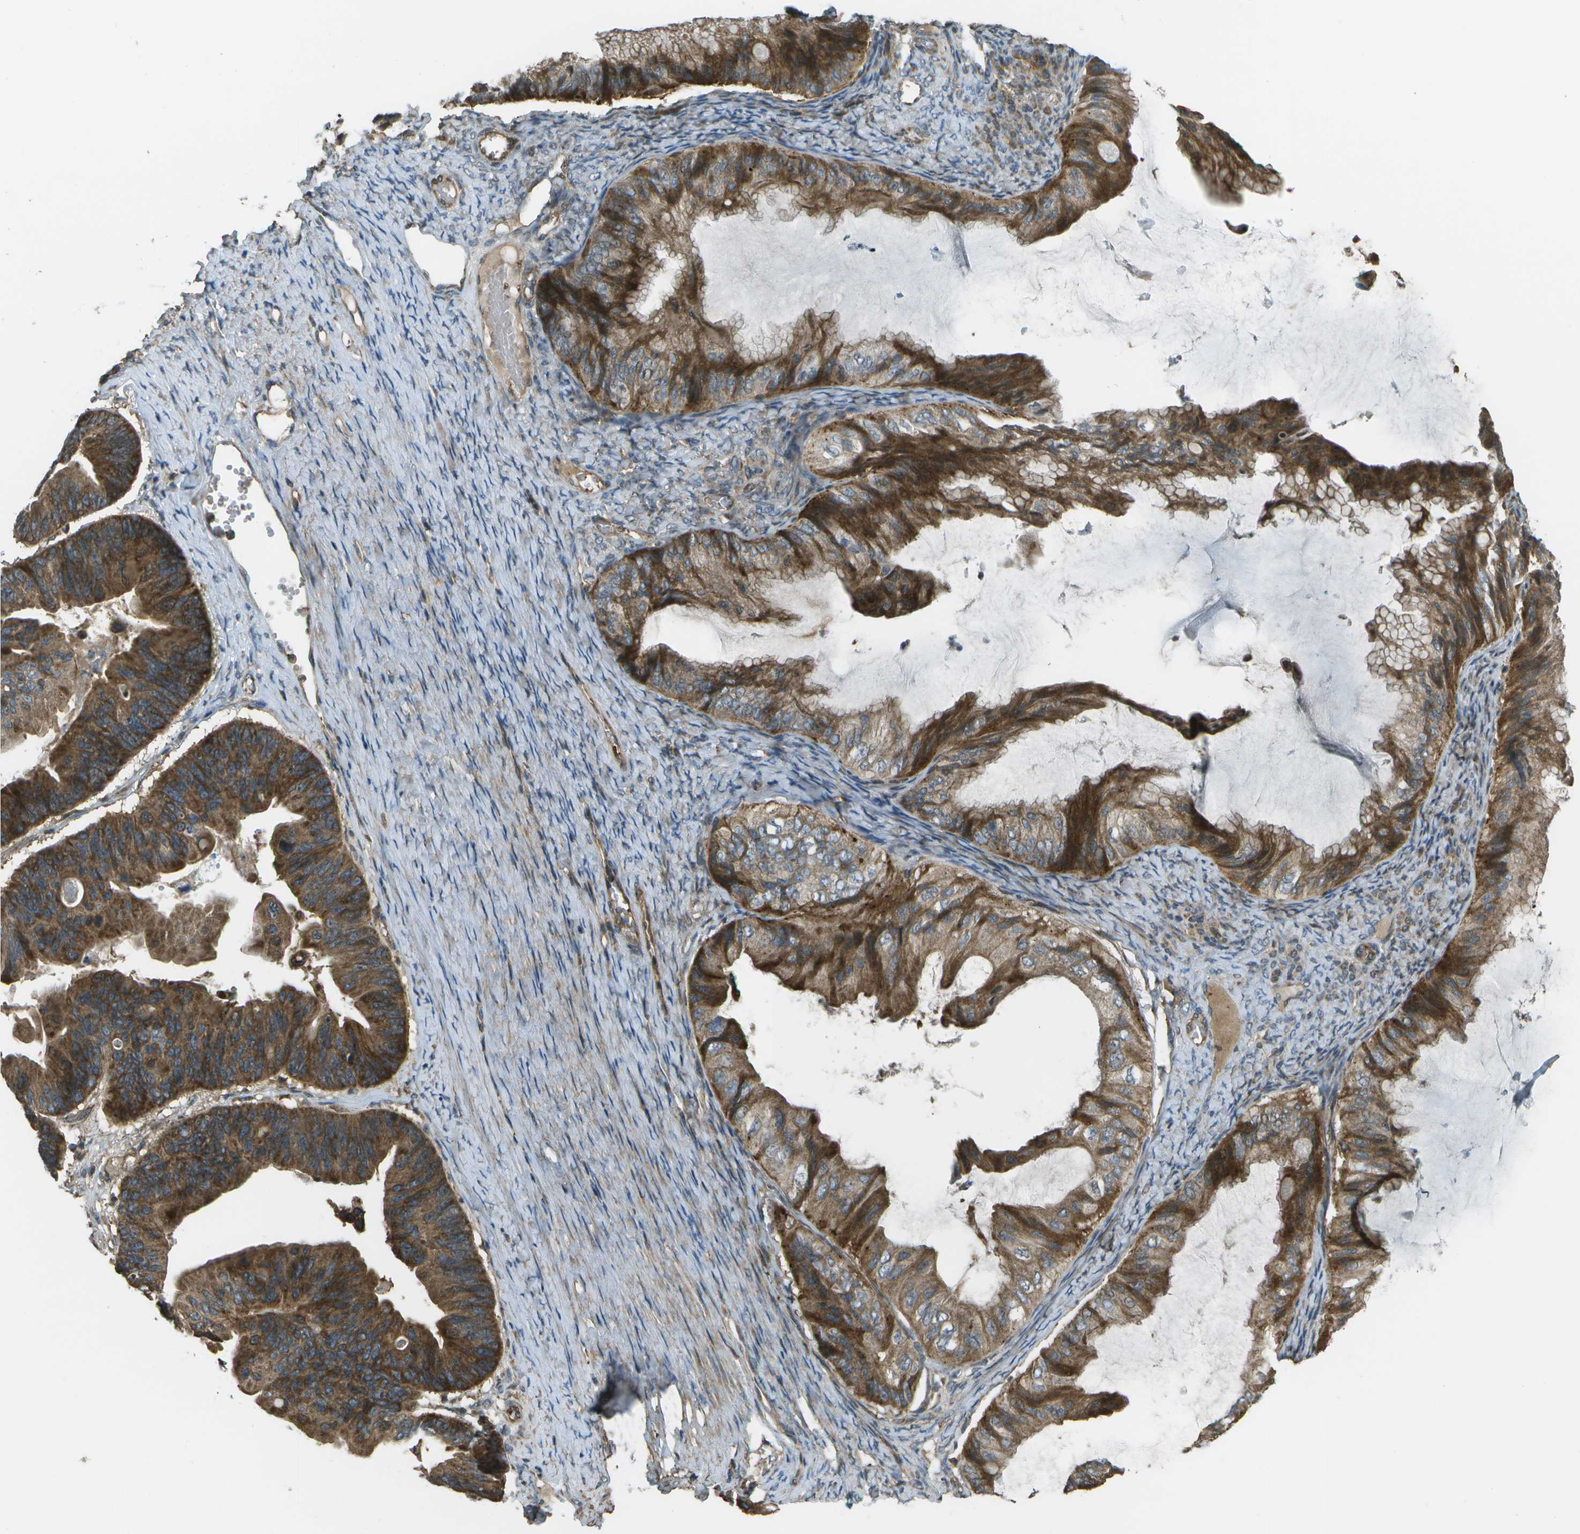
{"staining": {"intensity": "strong", "quantity": "25%-75%", "location": "cytoplasmic/membranous"}, "tissue": "ovarian cancer", "cell_type": "Tumor cells", "image_type": "cancer", "snomed": [{"axis": "morphology", "description": "Cystadenocarcinoma, mucinous, NOS"}, {"axis": "topography", "description": "Ovary"}], "caption": "Ovarian cancer (mucinous cystadenocarcinoma) stained for a protein (brown) exhibits strong cytoplasmic/membranous positive expression in approximately 25%-75% of tumor cells.", "gene": "PLPBP", "patient": {"sex": "female", "age": 61}}